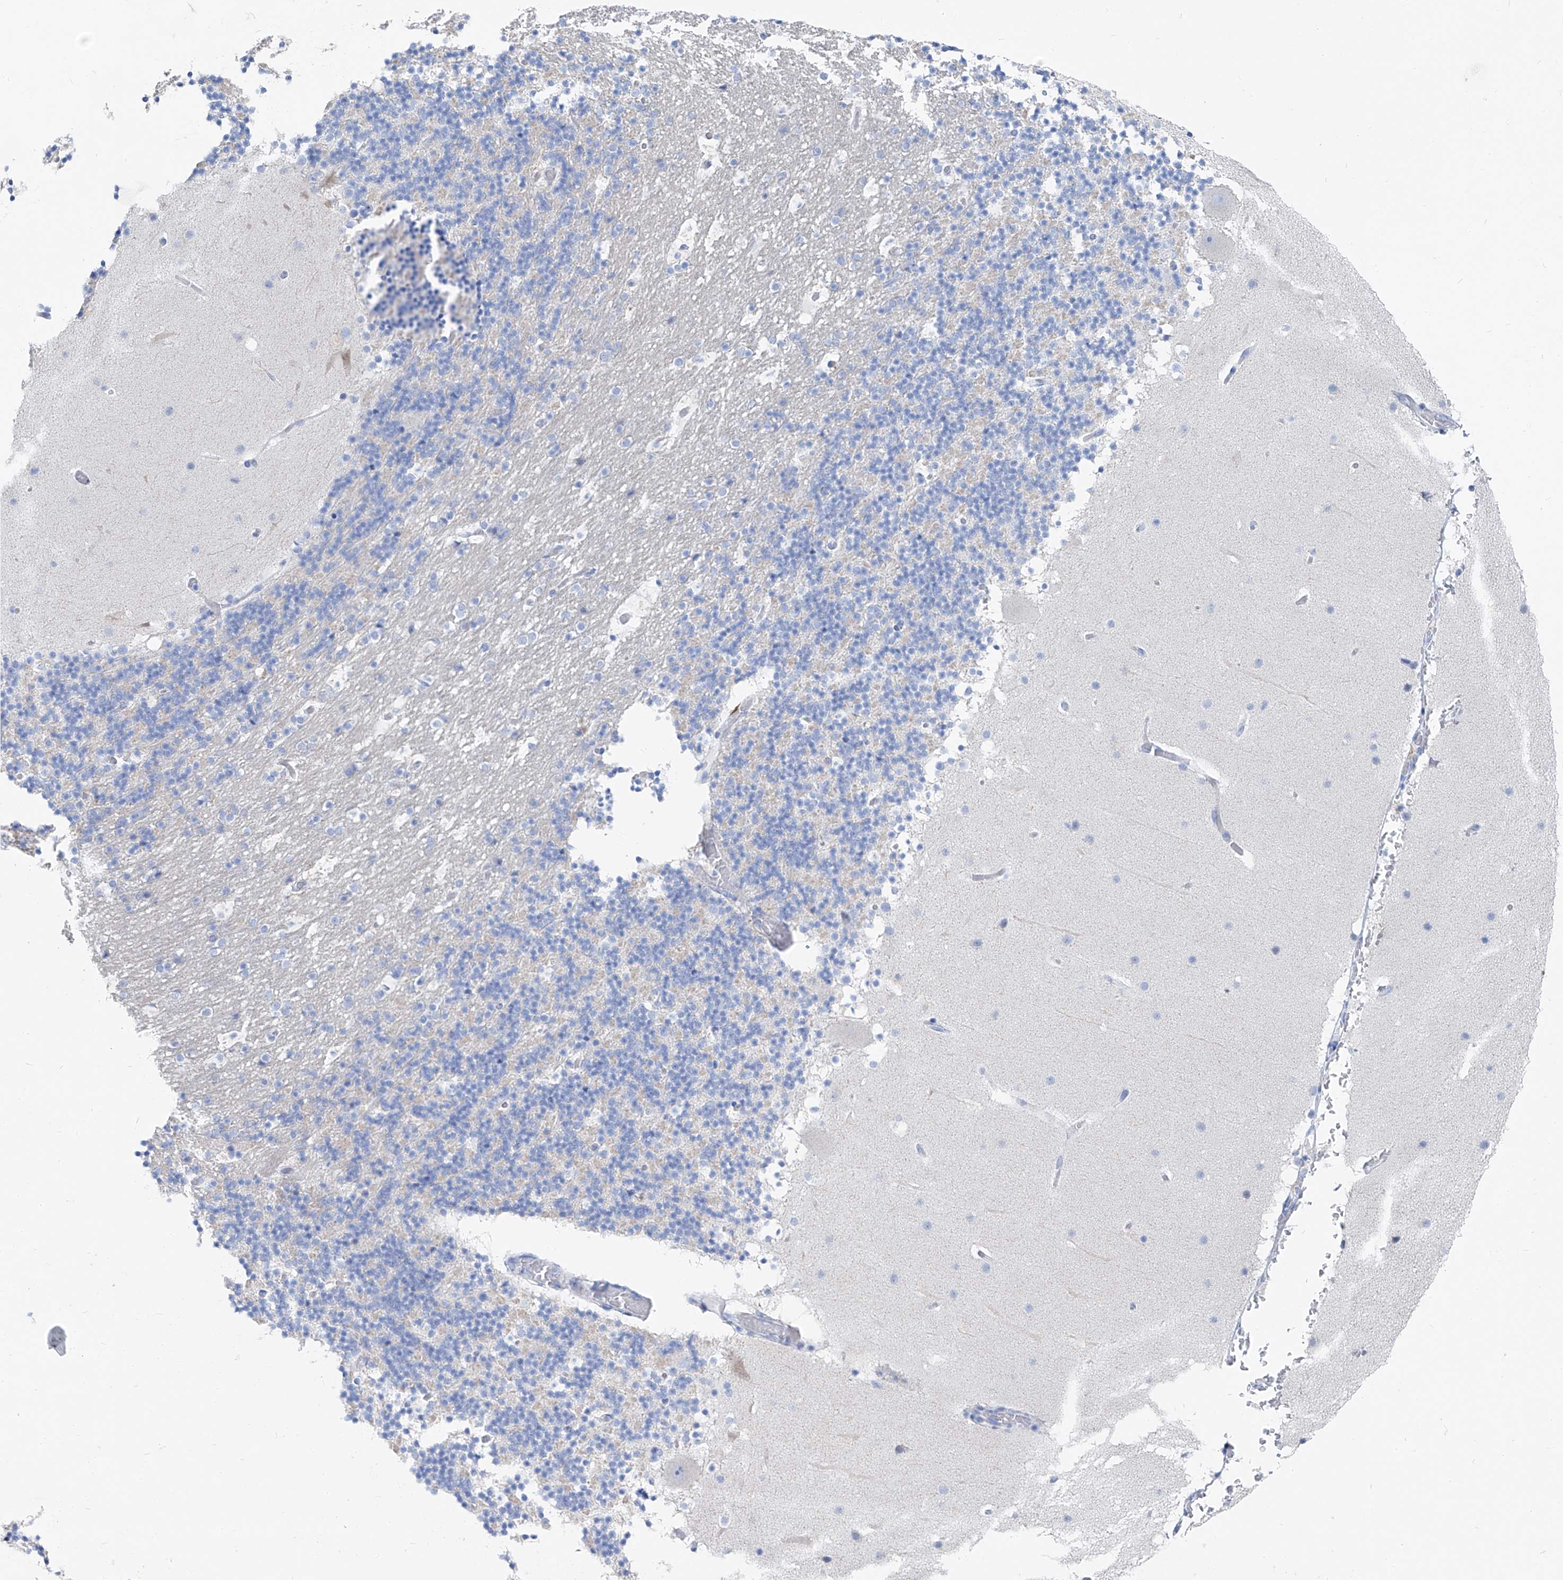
{"staining": {"intensity": "negative", "quantity": "none", "location": "none"}, "tissue": "cerebellum", "cell_type": "Cells in granular layer", "image_type": "normal", "snomed": [{"axis": "morphology", "description": "Normal tissue, NOS"}, {"axis": "topography", "description": "Cerebellum"}], "caption": "High magnification brightfield microscopy of benign cerebellum stained with DAB (3,3'-diaminobenzidine) (brown) and counterstained with hematoxylin (blue): cells in granular layer show no significant positivity. Nuclei are stained in blue.", "gene": "FRS3", "patient": {"sex": "male", "age": 57}}